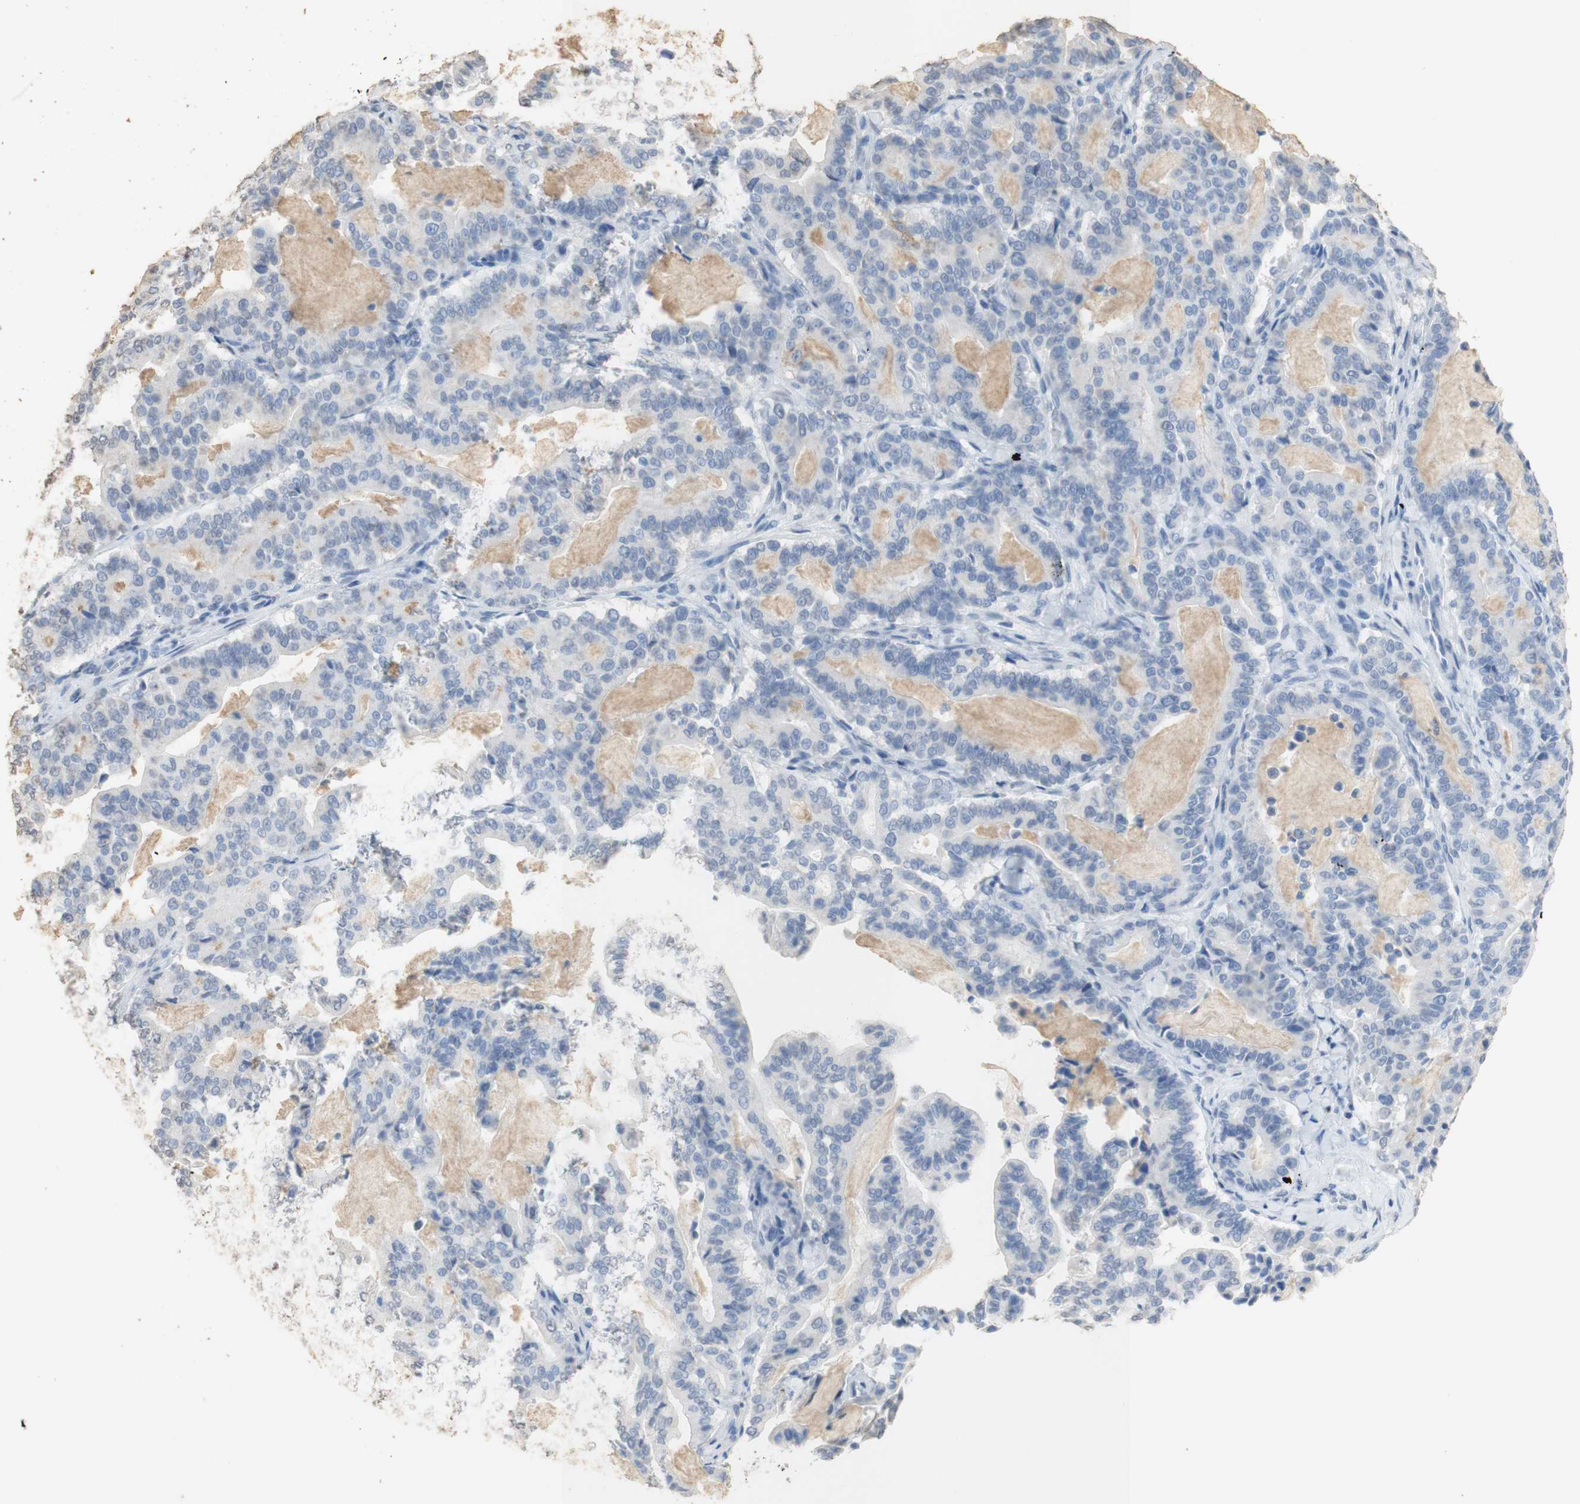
{"staining": {"intensity": "negative", "quantity": "none", "location": "none"}, "tissue": "pancreatic cancer", "cell_type": "Tumor cells", "image_type": "cancer", "snomed": [{"axis": "morphology", "description": "Adenocarcinoma, NOS"}, {"axis": "topography", "description": "Pancreas"}], "caption": "Immunohistochemistry of pancreatic cancer (adenocarcinoma) displays no positivity in tumor cells.", "gene": "L1CAM", "patient": {"sex": "male", "age": 63}}